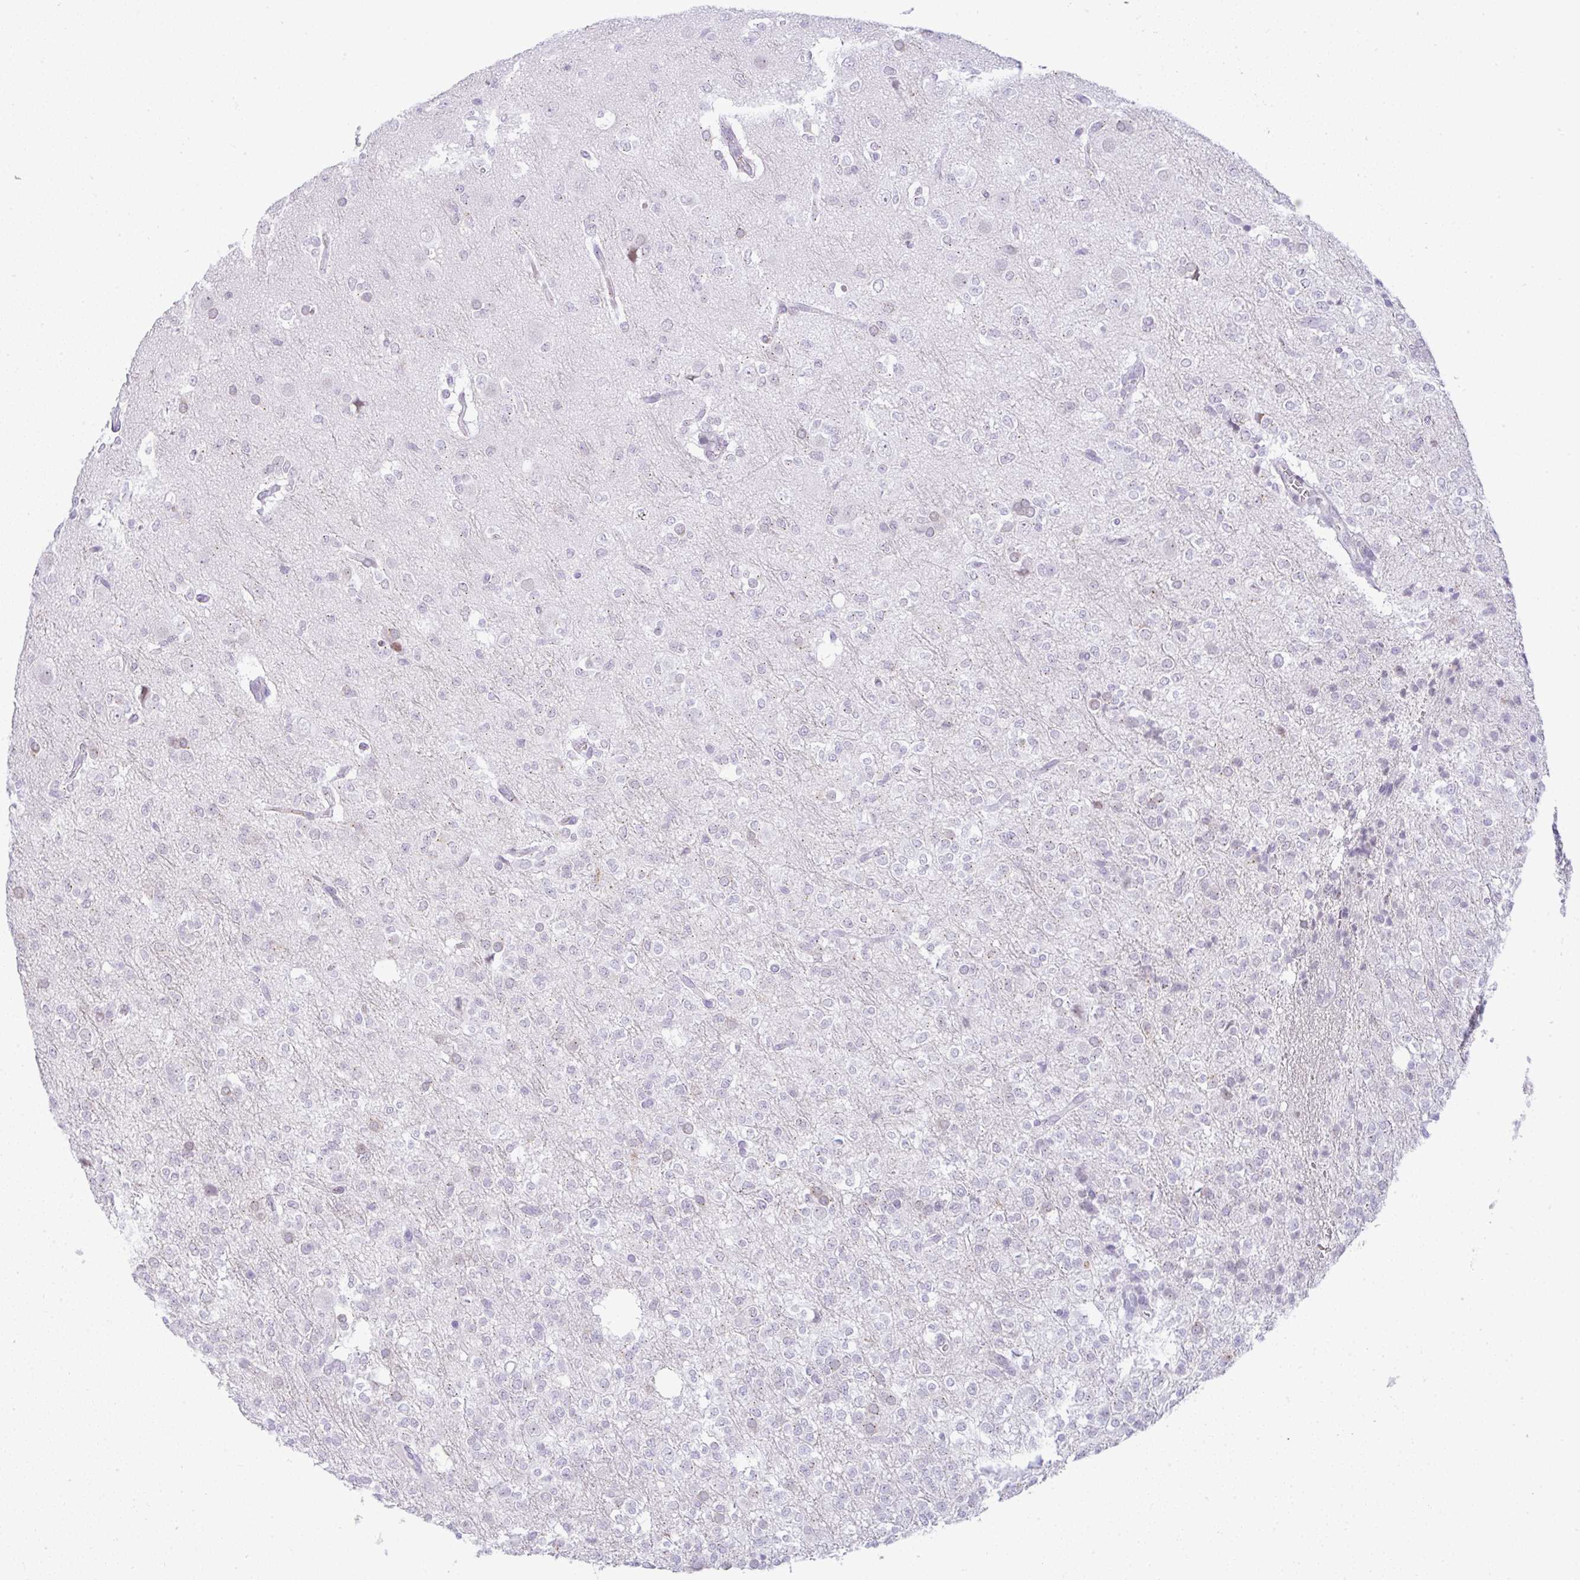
{"staining": {"intensity": "negative", "quantity": "none", "location": "none"}, "tissue": "glioma", "cell_type": "Tumor cells", "image_type": "cancer", "snomed": [{"axis": "morphology", "description": "Glioma, malignant, Low grade"}, {"axis": "topography", "description": "Brain"}], "caption": "Immunohistochemical staining of human malignant glioma (low-grade) displays no significant staining in tumor cells.", "gene": "FAM177A1", "patient": {"sex": "female", "age": 33}}